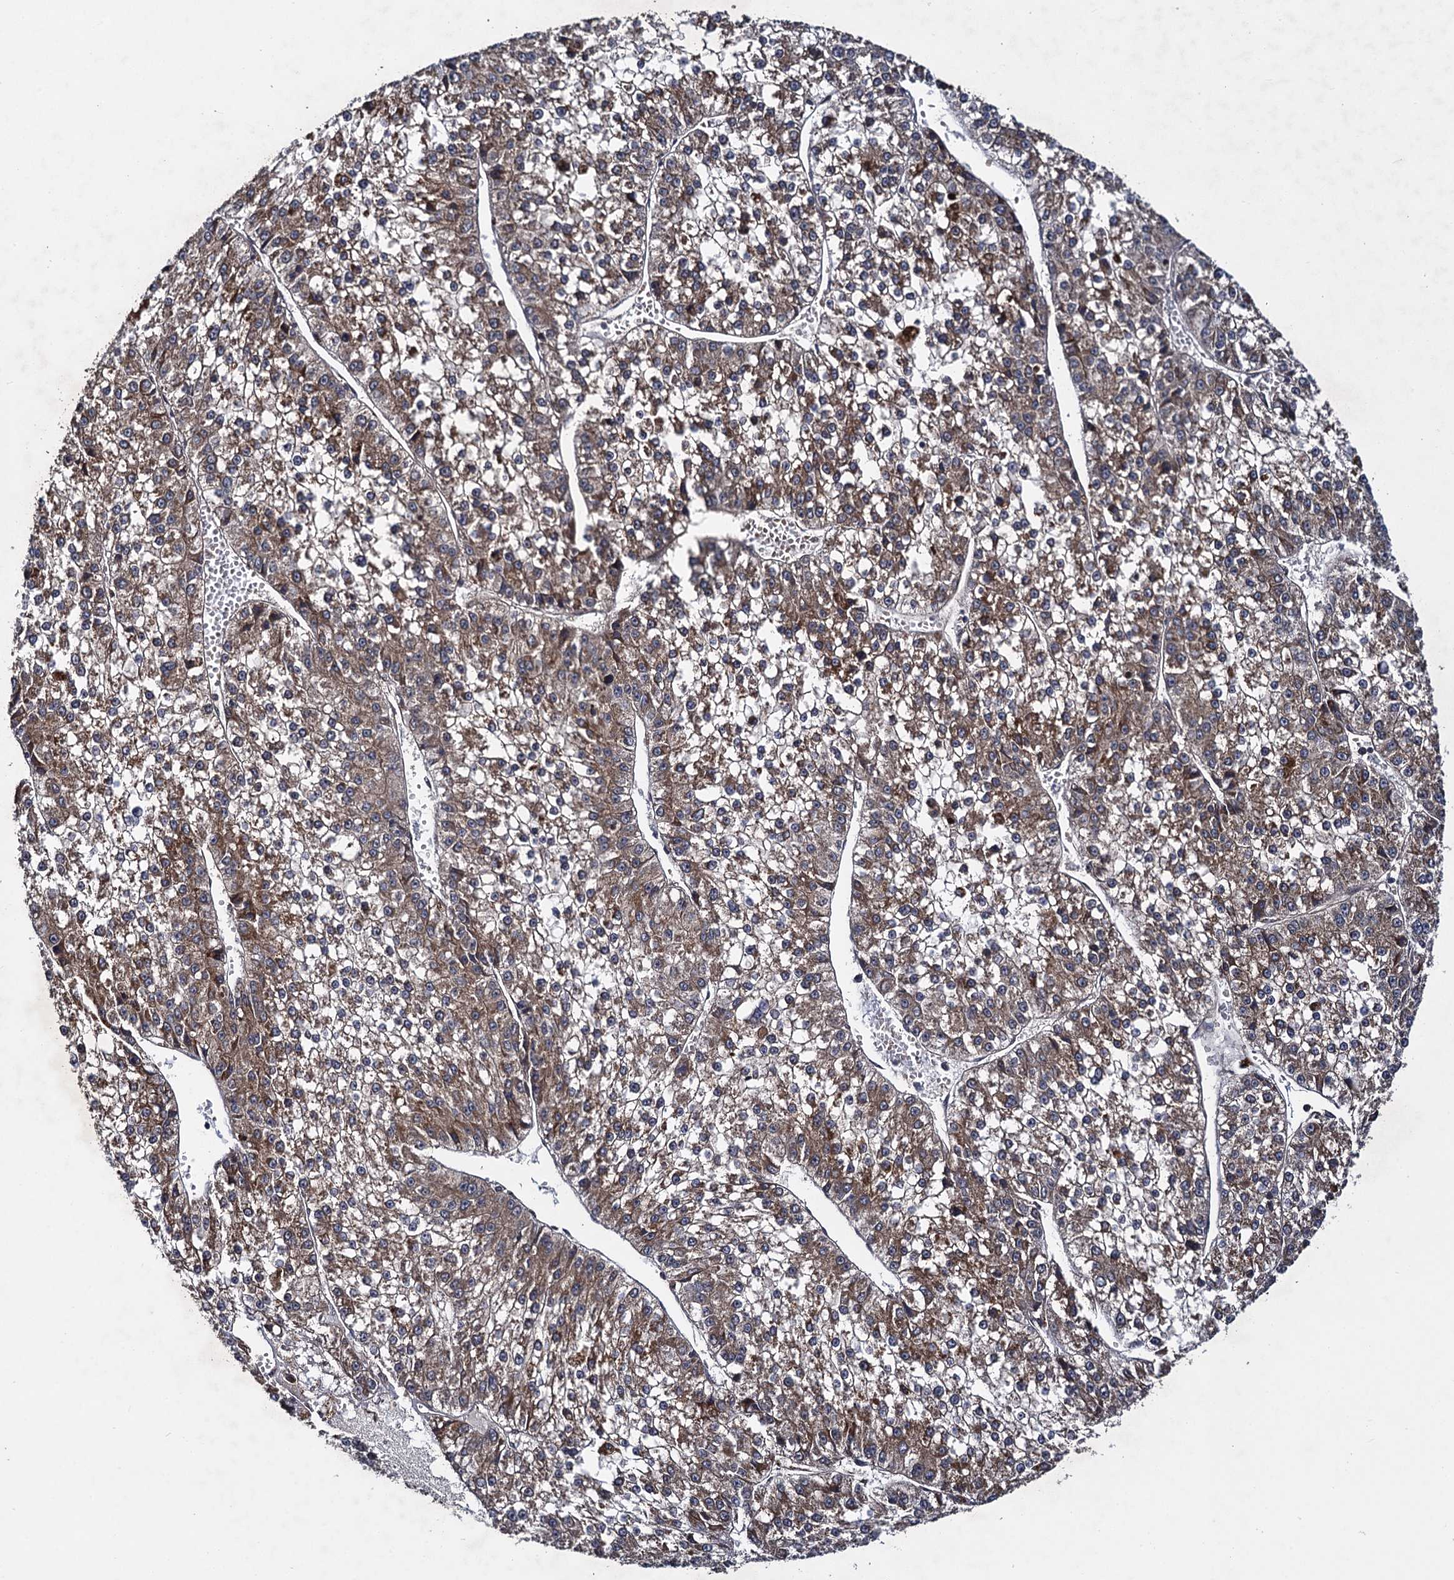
{"staining": {"intensity": "moderate", "quantity": ">75%", "location": "cytoplasmic/membranous"}, "tissue": "liver cancer", "cell_type": "Tumor cells", "image_type": "cancer", "snomed": [{"axis": "morphology", "description": "Carcinoma, Hepatocellular, NOS"}, {"axis": "topography", "description": "Liver"}], "caption": "Protein analysis of liver cancer (hepatocellular carcinoma) tissue reveals moderate cytoplasmic/membranous positivity in approximately >75% of tumor cells.", "gene": "HAUS1", "patient": {"sex": "female", "age": 73}}